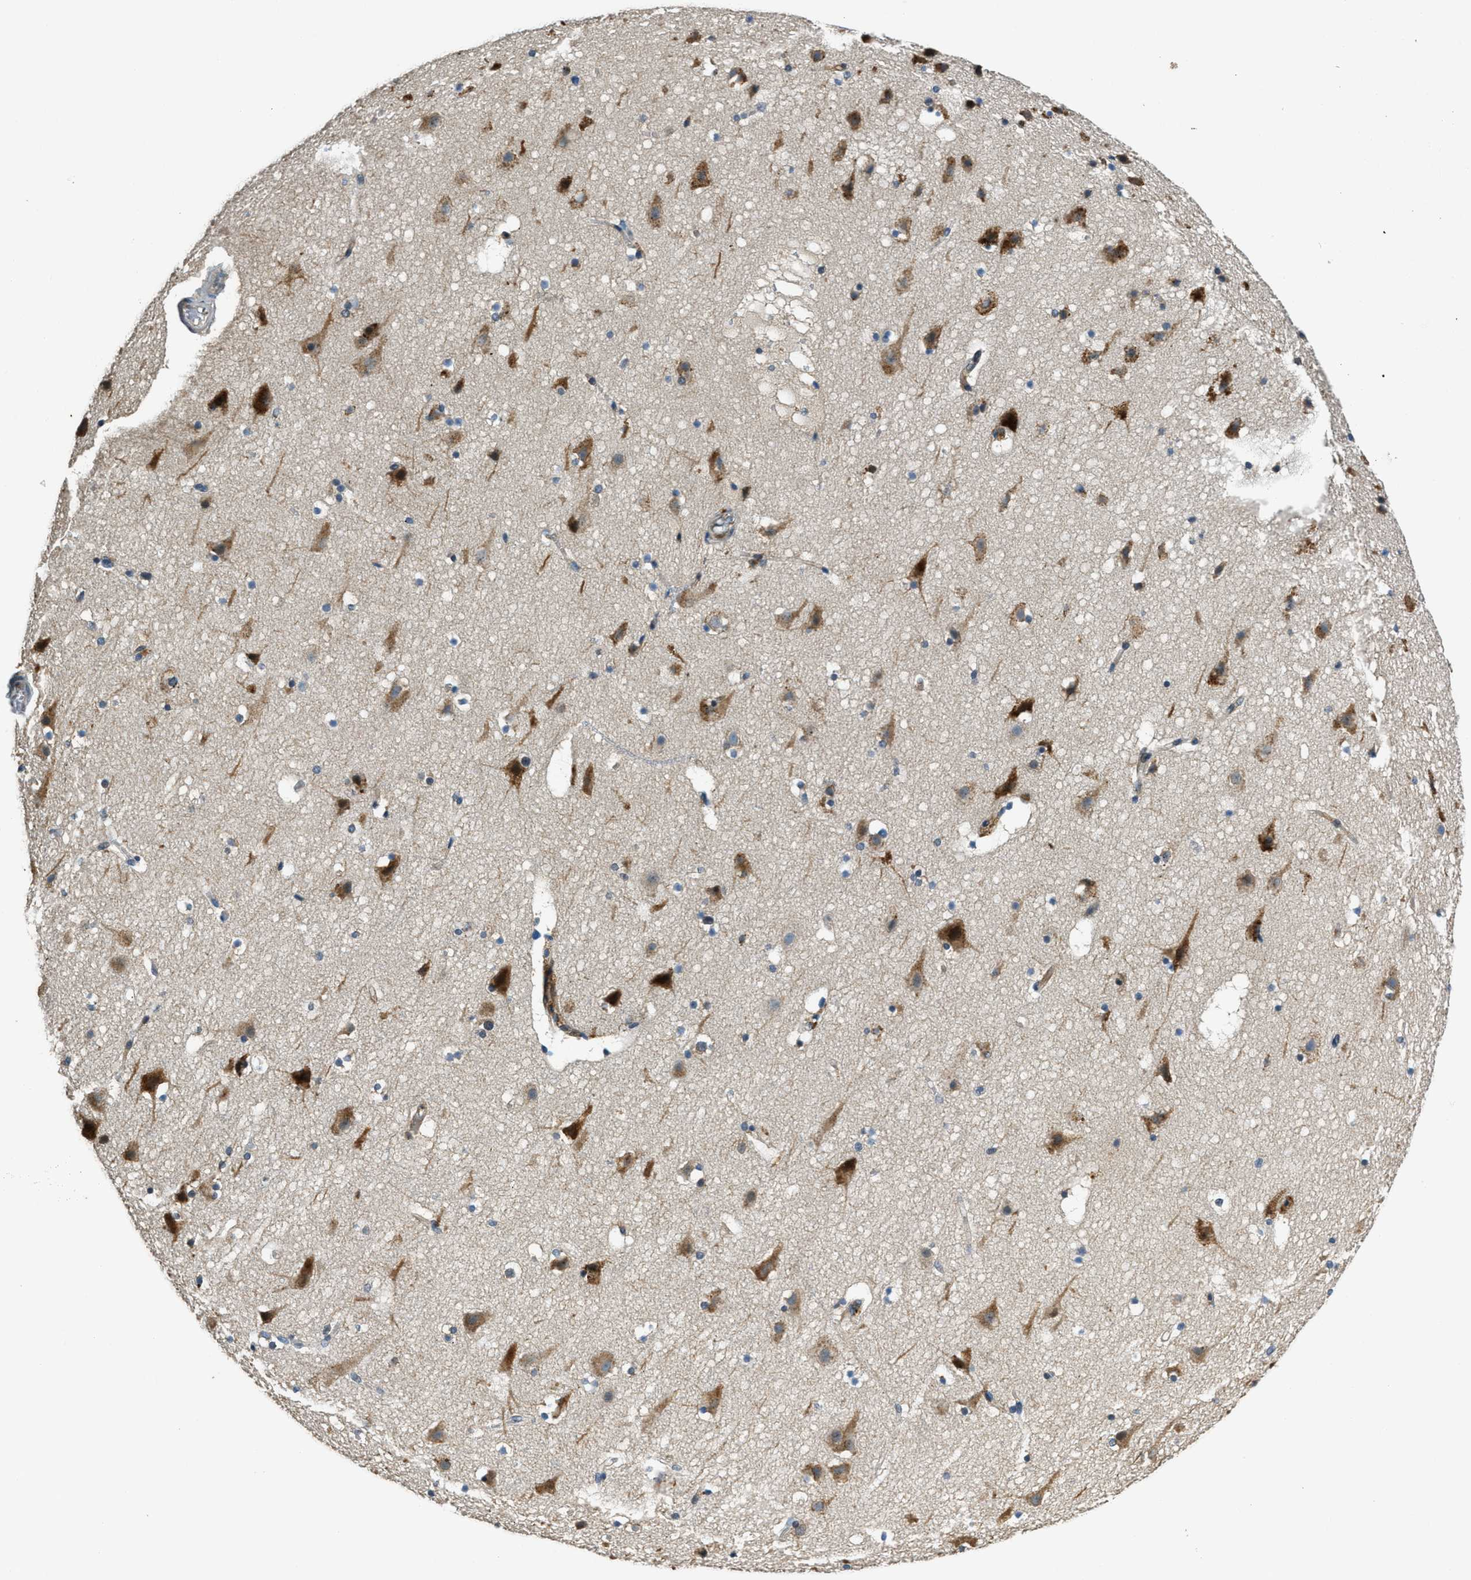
{"staining": {"intensity": "weak", "quantity": ">75%", "location": "cytoplasmic/membranous"}, "tissue": "cerebral cortex", "cell_type": "Endothelial cells", "image_type": "normal", "snomed": [{"axis": "morphology", "description": "Normal tissue, NOS"}, {"axis": "topography", "description": "Cerebral cortex"}], "caption": "Protein expression by immunohistochemistry (IHC) displays weak cytoplasmic/membranous positivity in approximately >75% of endothelial cells in normal cerebral cortex.", "gene": "HERC2", "patient": {"sex": "male", "age": 45}}